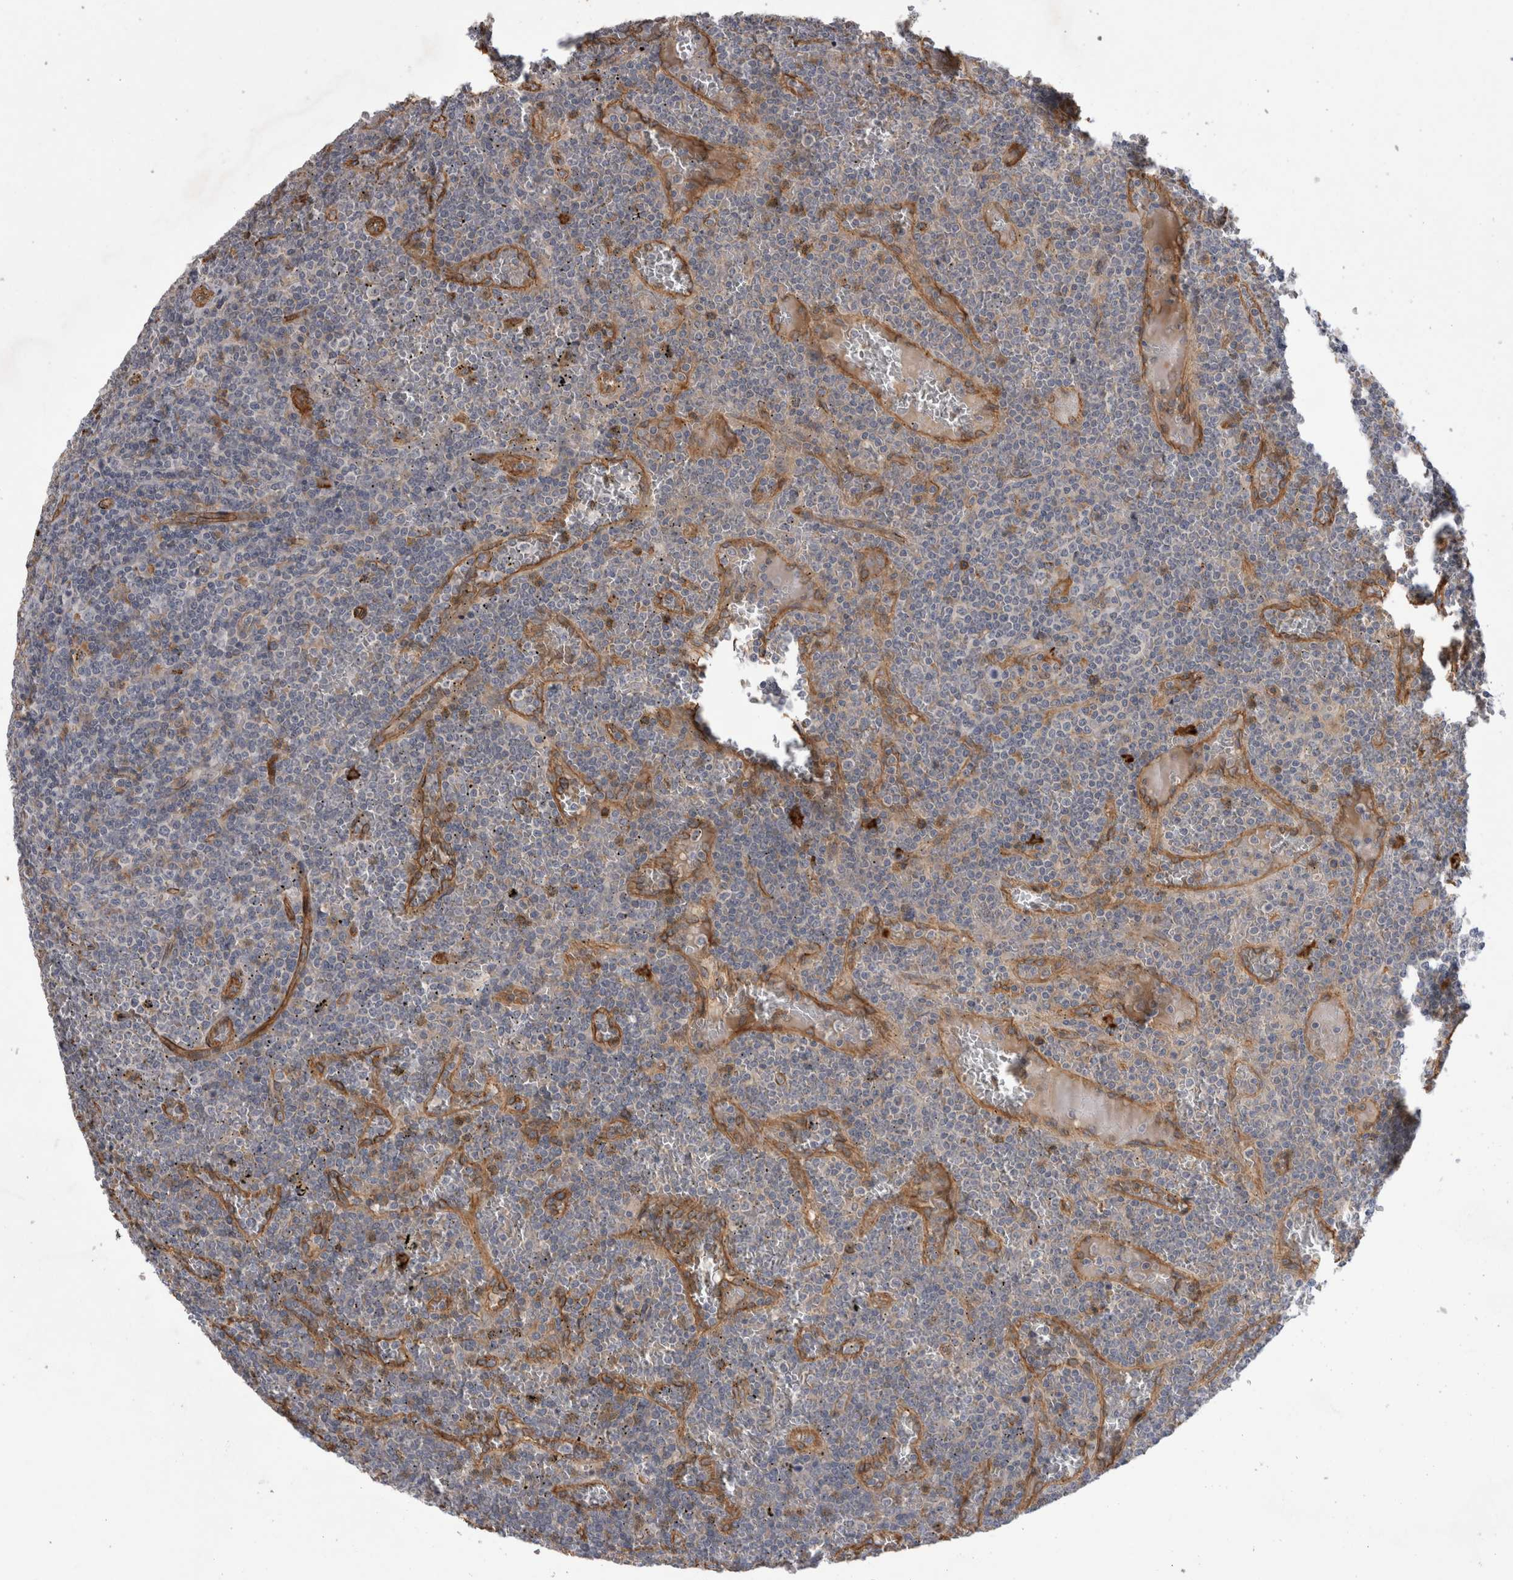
{"staining": {"intensity": "negative", "quantity": "none", "location": "none"}, "tissue": "lymphoma", "cell_type": "Tumor cells", "image_type": "cancer", "snomed": [{"axis": "morphology", "description": "Malignant lymphoma, non-Hodgkin's type, Low grade"}, {"axis": "topography", "description": "Spleen"}], "caption": "Low-grade malignant lymphoma, non-Hodgkin's type stained for a protein using immunohistochemistry displays no positivity tumor cells.", "gene": "ANKFY1", "patient": {"sex": "female", "age": 19}}